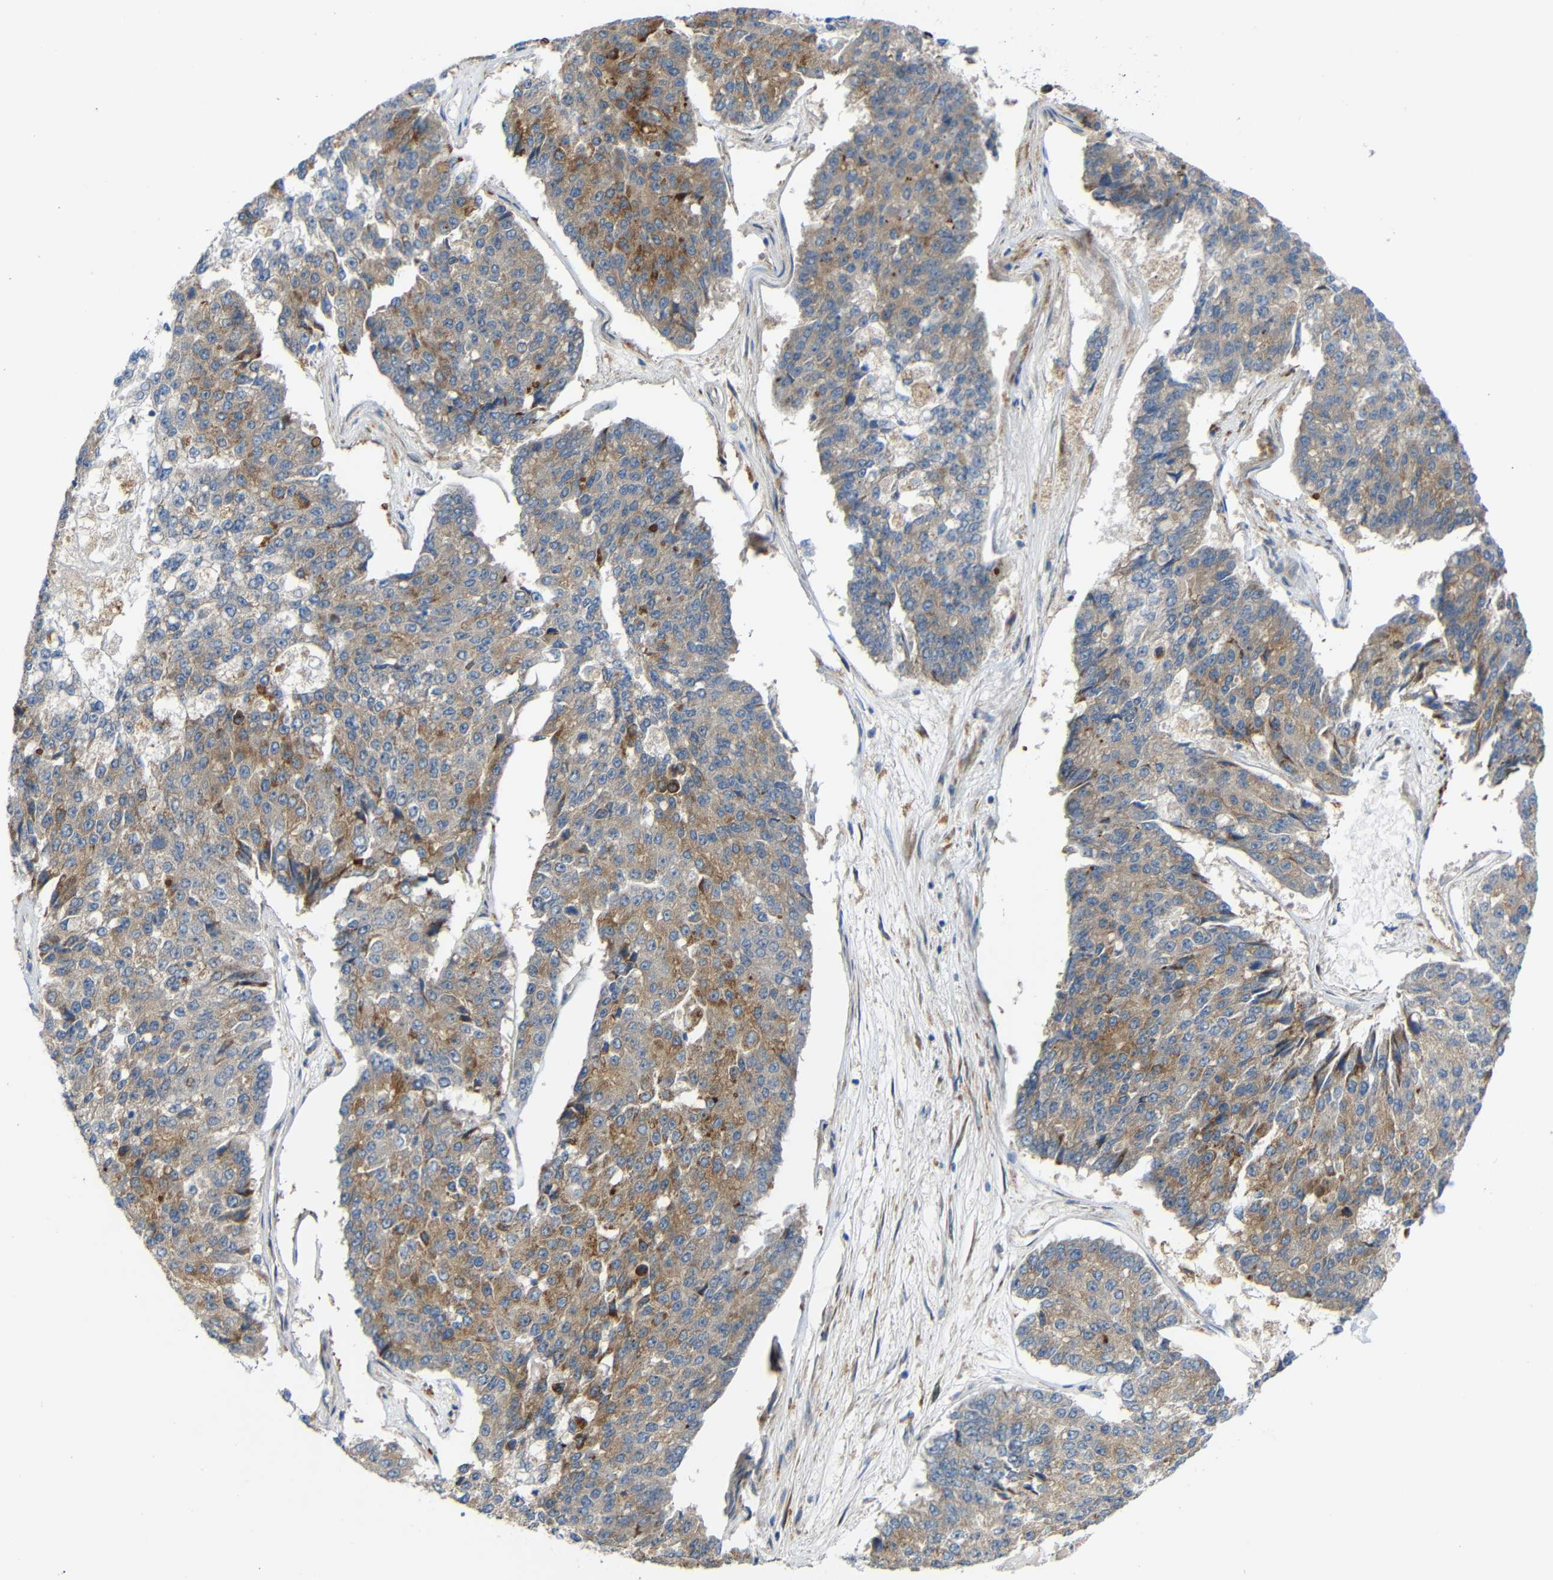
{"staining": {"intensity": "weak", "quantity": "25%-75%", "location": "cytoplasmic/membranous"}, "tissue": "pancreatic cancer", "cell_type": "Tumor cells", "image_type": "cancer", "snomed": [{"axis": "morphology", "description": "Adenocarcinoma, NOS"}, {"axis": "topography", "description": "Pancreas"}], "caption": "A histopathology image showing weak cytoplasmic/membranous staining in about 25%-75% of tumor cells in pancreatic cancer, as visualized by brown immunohistochemical staining.", "gene": "TMEM25", "patient": {"sex": "male", "age": 50}}